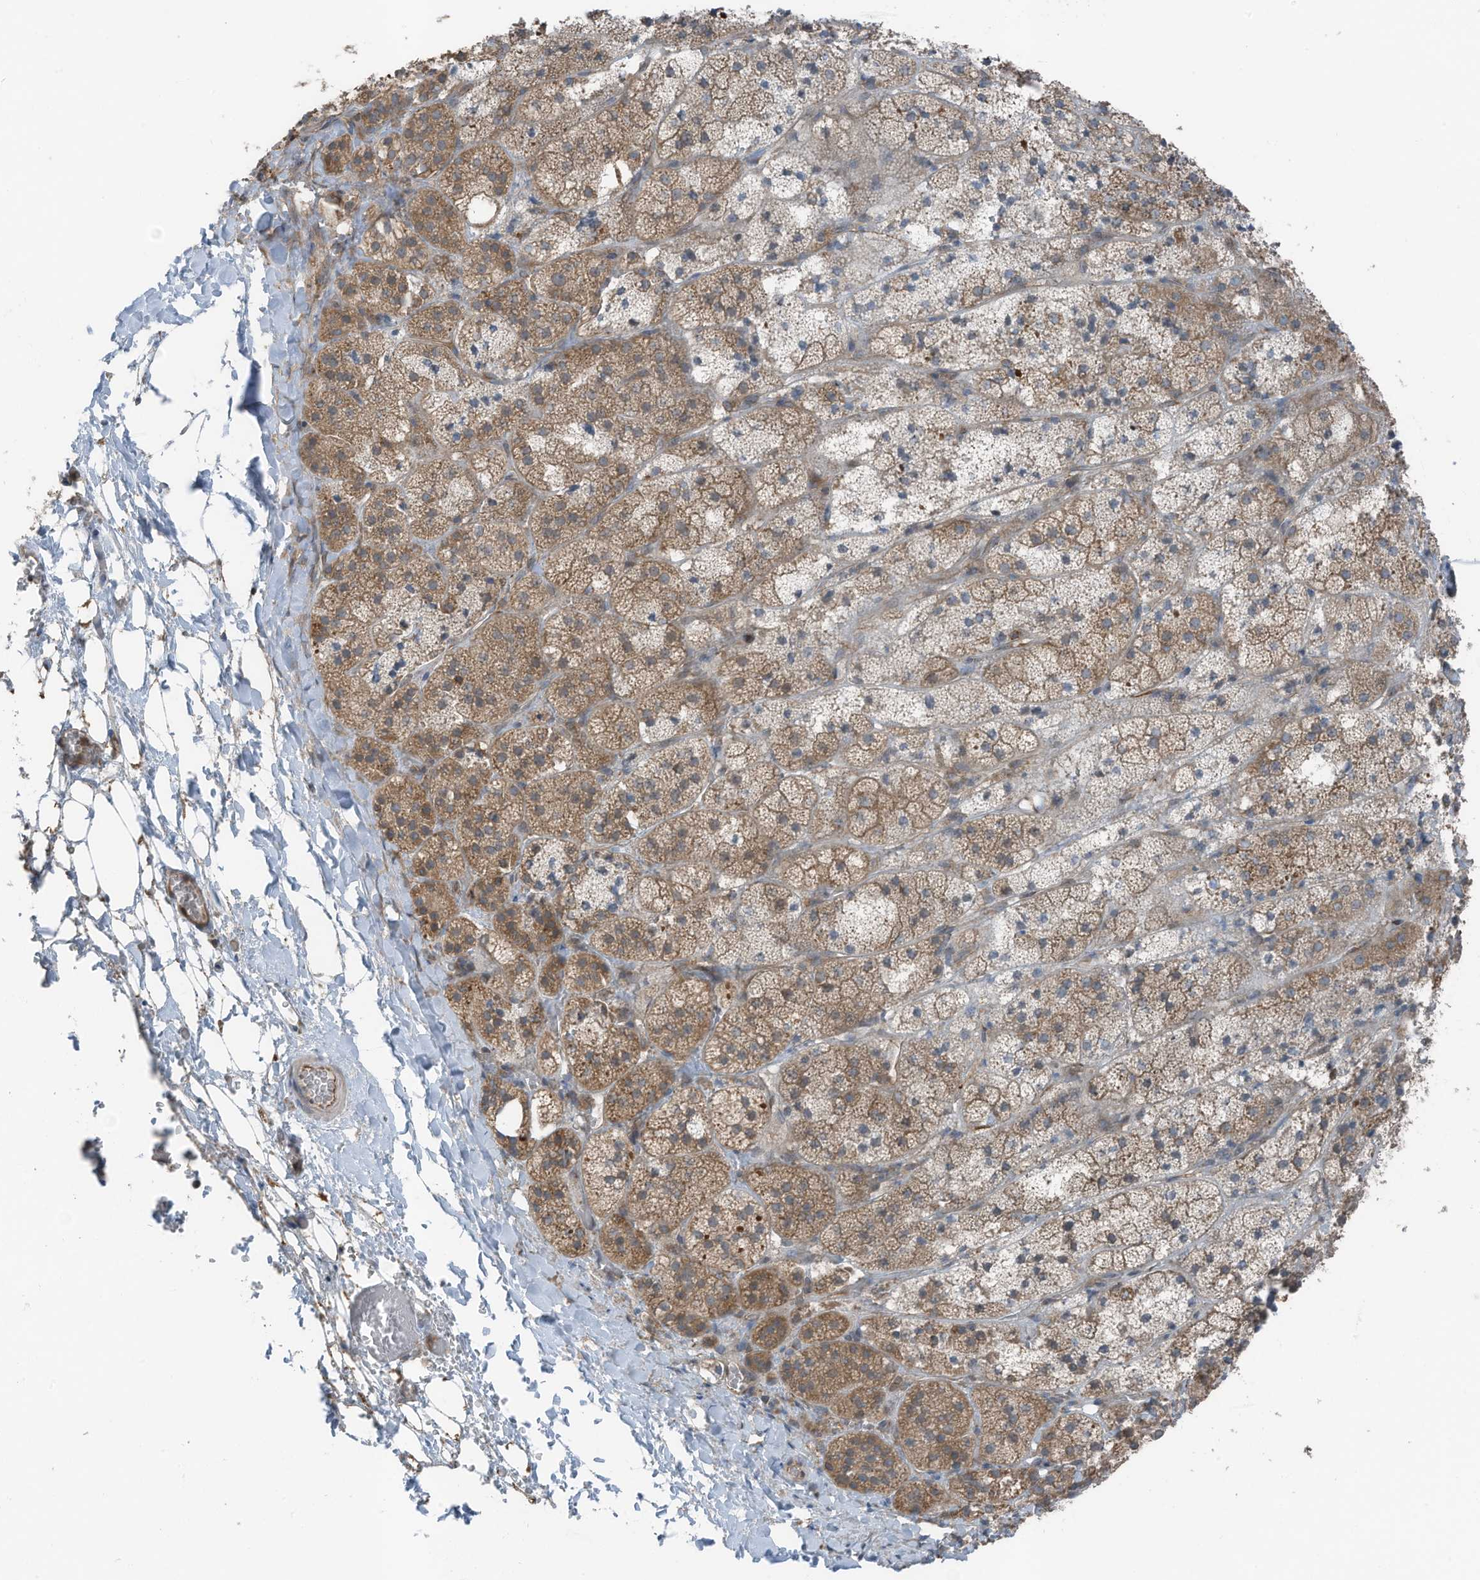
{"staining": {"intensity": "moderate", "quantity": ">75%", "location": "cytoplasmic/membranous"}, "tissue": "adrenal gland", "cell_type": "Glandular cells", "image_type": "normal", "snomed": [{"axis": "morphology", "description": "Normal tissue, NOS"}, {"axis": "topography", "description": "Adrenal gland"}], "caption": "Adrenal gland stained with IHC exhibits moderate cytoplasmic/membranous expression in approximately >75% of glandular cells. The protein of interest is shown in brown color, while the nuclei are stained blue.", "gene": "TXNDC9", "patient": {"sex": "female", "age": 44}}